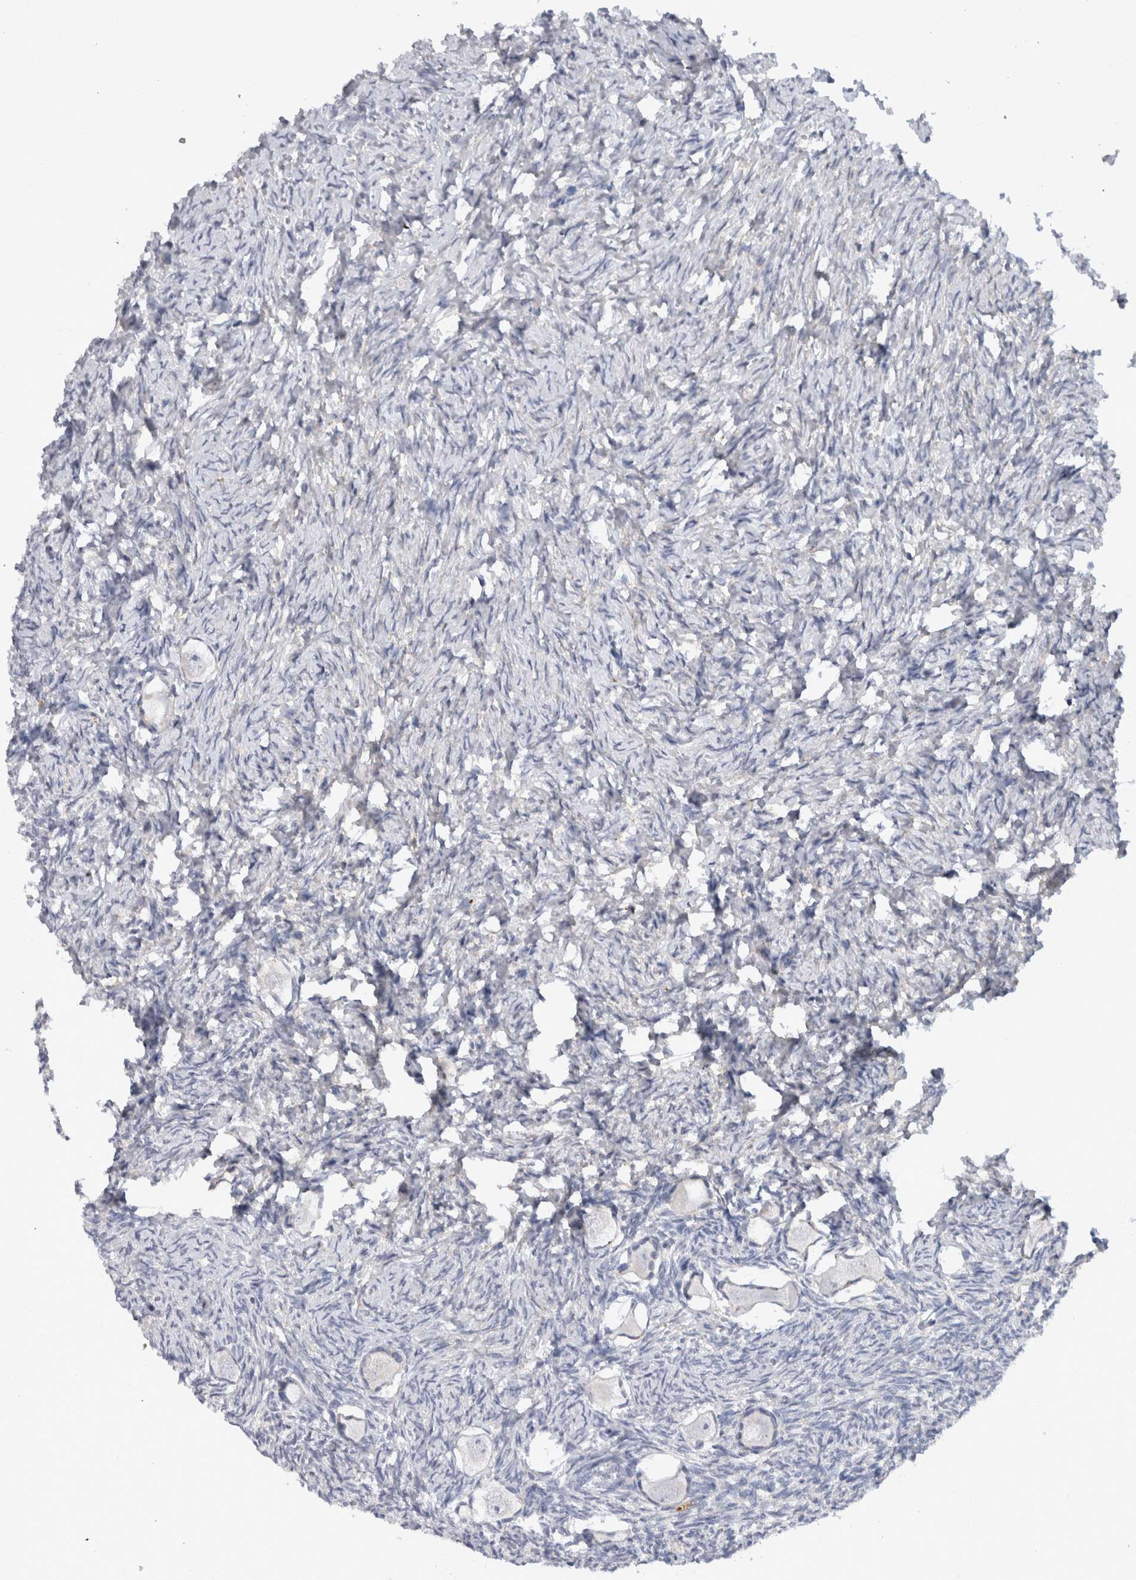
{"staining": {"intensity": "negative", "quantity": "none", "location": "none"}, "tissue": "ovary", "cell_type": "Follicle cells", "image_type": "normal", "snomed": [{"axis": "morphology", "description": "Normal tissue, NOS"}, {"axis": "topography", "description": "Ovary"}], "caption": "Immunohistochemistry image of benign ovary stained for a protein (brown), which shows no expression in follicle cells. (Immunohistochemistry (ihc), brightfield microscopy, high magnification).", "gene": "CD63", "patient": {"sex": "female", "age": 27}}